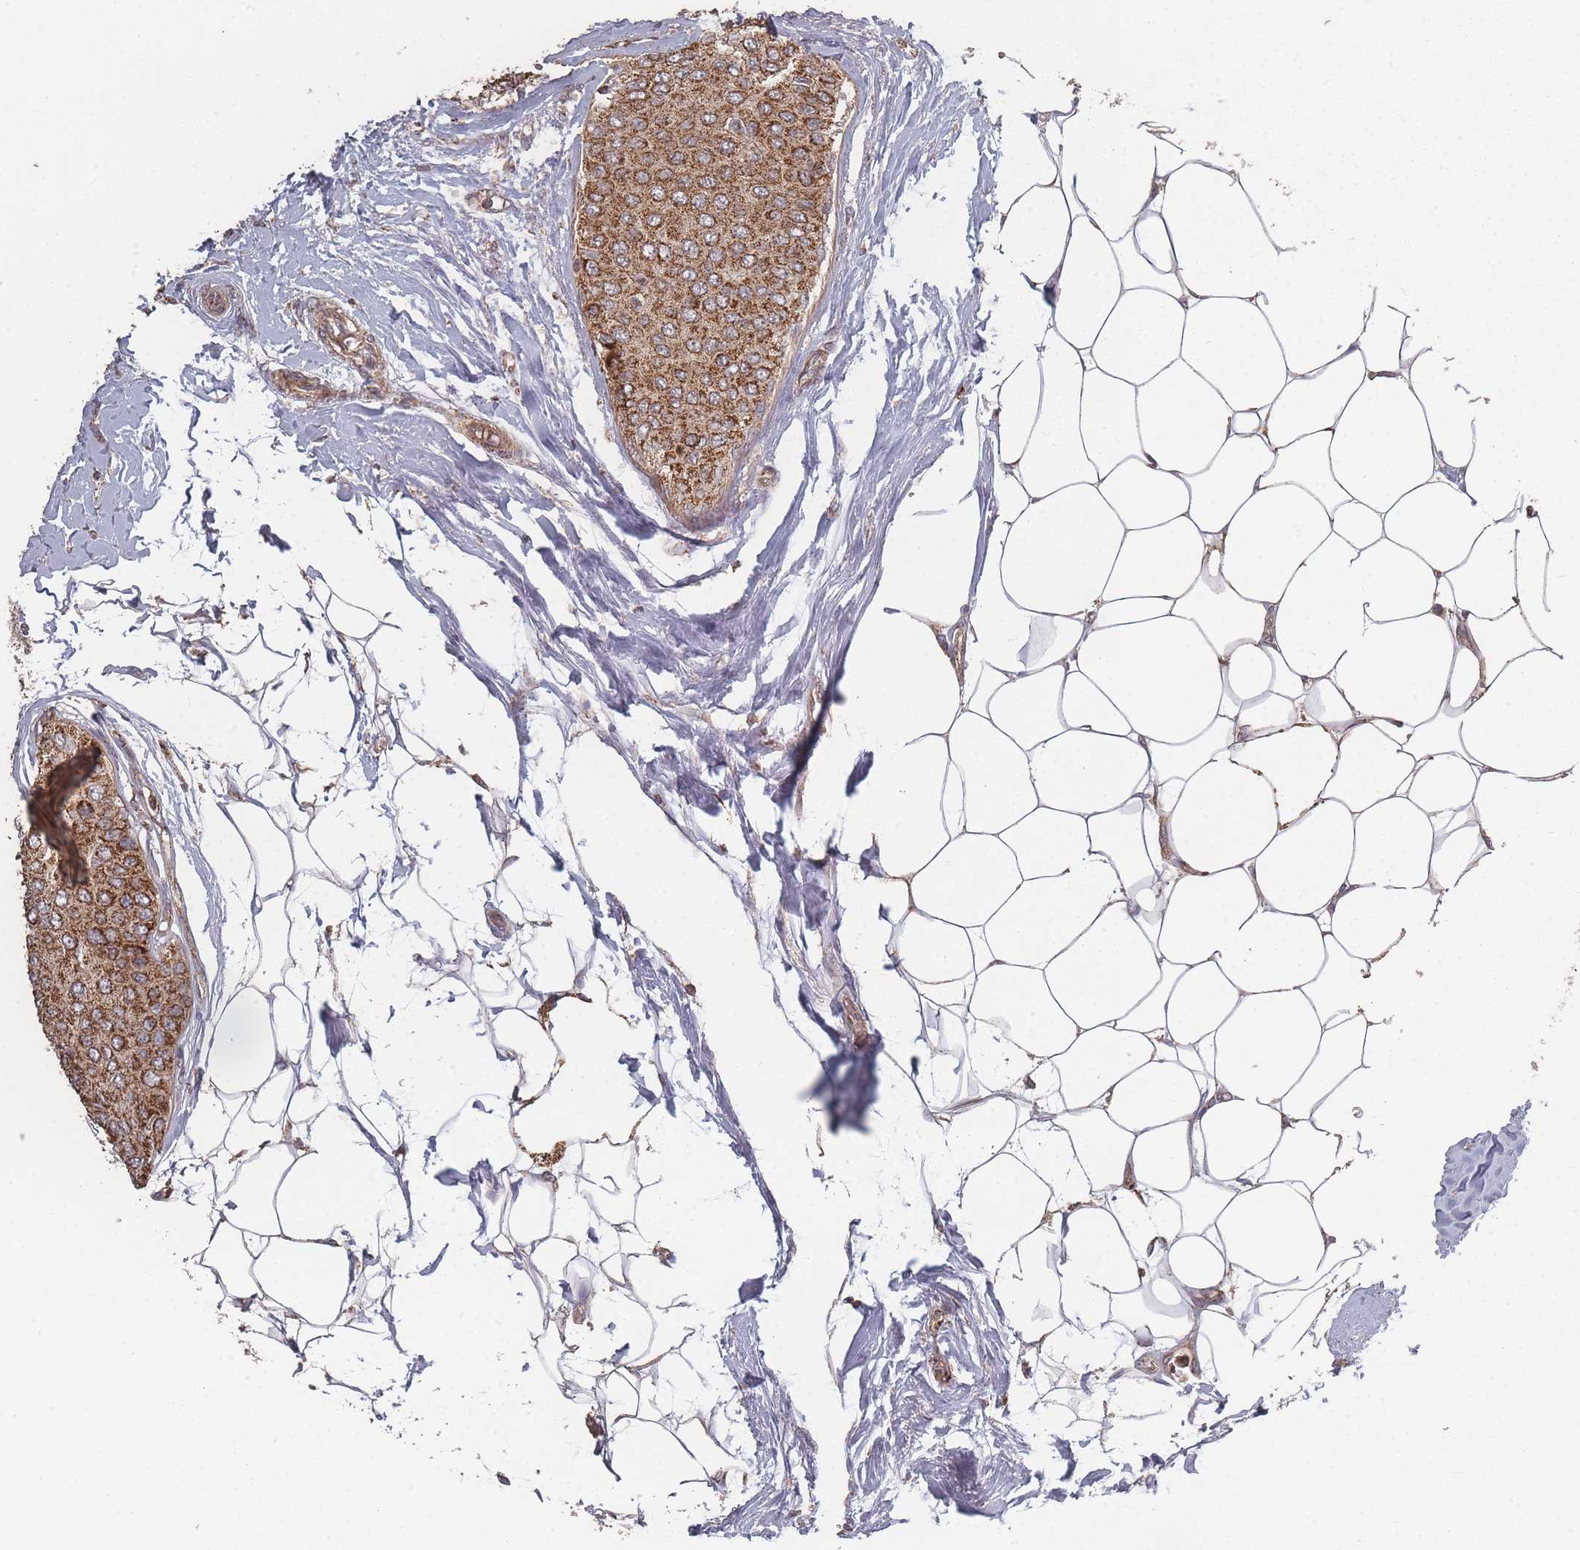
{"staining": {"intensity": "strong", "quantity": ">75%", "location": "cytoplasmic/membranous"}, "tissue": "breast cancer", "cell_type": "Tumor cells", "image_type": "cancer", "snomed": [{"axis": "morphology", "description": "Duct carcinoma"}, {"axis": "topography", "description": "Breast"}], "caption": "DAB immunohistochemical staining of breast cancer (invasive ductal carcinoma) shows strong cytoplasmic/membranous protein staining in approximately >75% of tumor cells.", "gene": "LYRM7", "patient": {"sex": "female", "age": 72}}